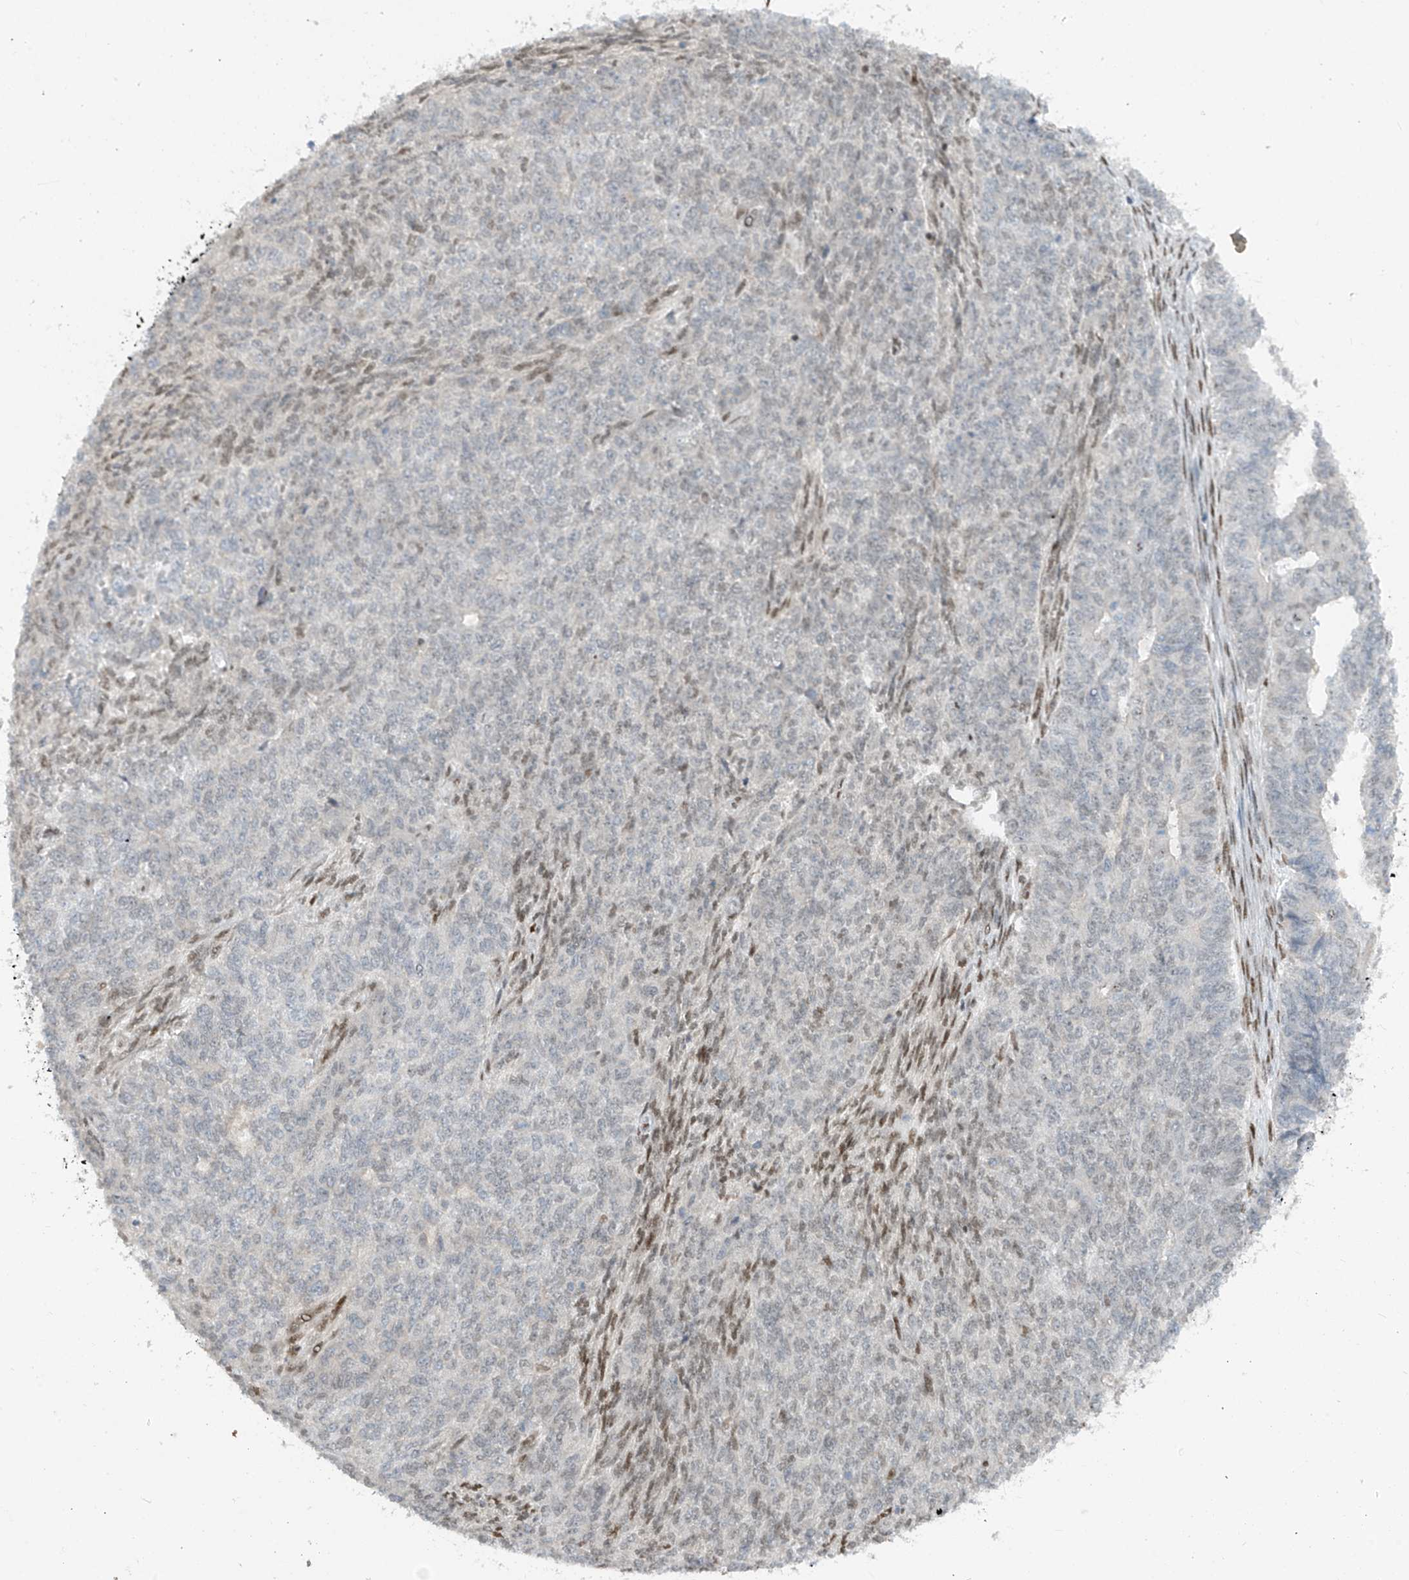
{"staining": {"intensity": "negative", "quantity": "none", "location": "none"}, "tissue": "endometrial cancer", "cell_type": "Tumor cells", "image_type": "cancer", "snomed": [{"axis": "morphology", "description": "Adenocarcinoma, NOS"}, {"axis": "topography", "description": "Endometrium"}], "caption": "Immunohistochemical staining of human endometrial adenocarcinoma exhibits no significant staining in tumor cells.", "gene": "PM20D2", "patient": {"sex": "female", "age": 32}}